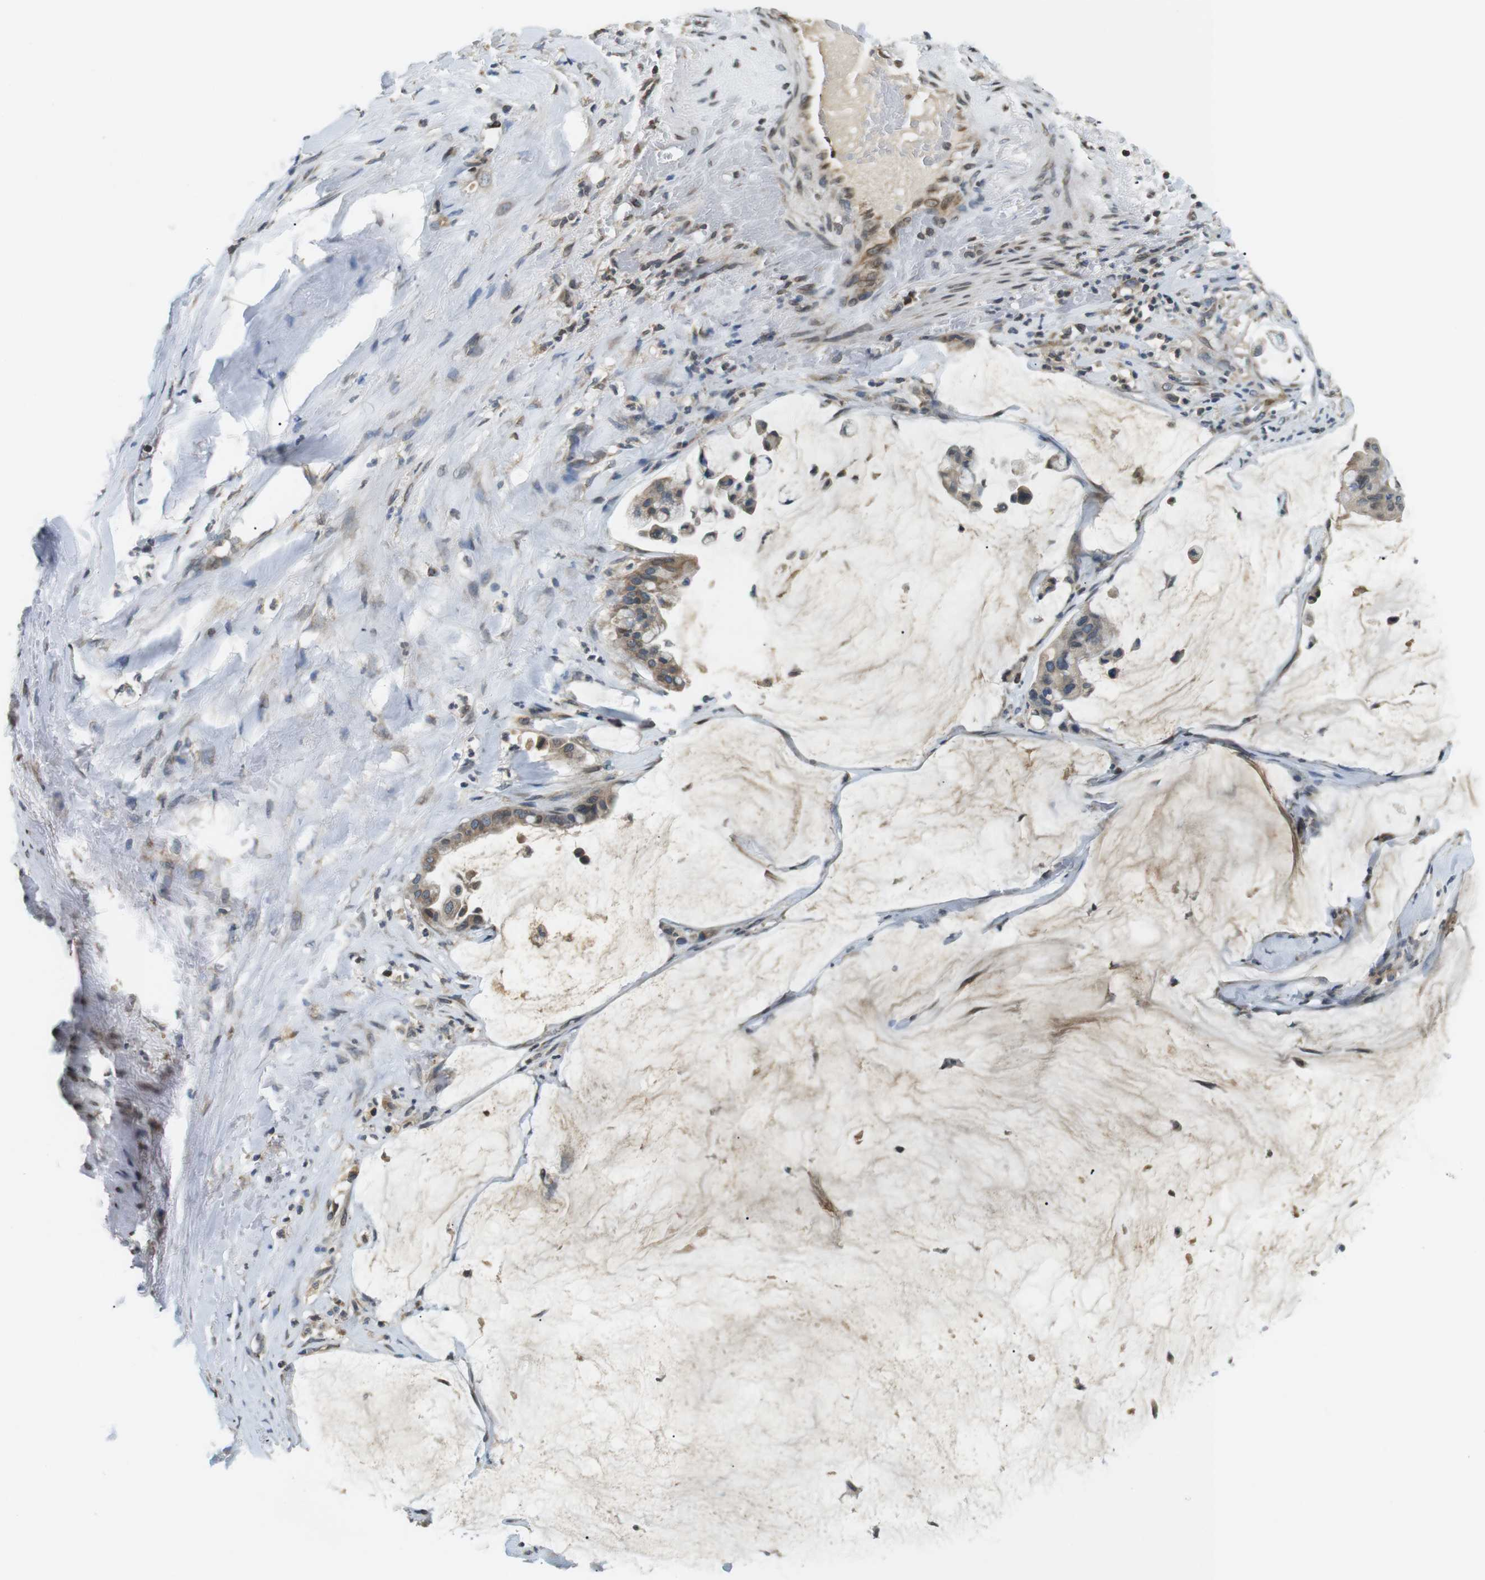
{"staining": {"intensity": "weak", "quantity": ">75%", "location": "cytoplasmic/membranous"}, "tissue": "pancreatic cancer", "cell_type": "Tumor cells", "image_type": "cancer", "snomed": [{"axis": "morphology", "description": "Adenocarcinoma, NOS"}, {"axis": "topography", "description": "Pancreas"}], "caption": "A brown stain shows weak cytoplasmic/membranous expression of a protein in pancreatic cancer (adenocarcinoma) tumor cells. Nuclei are stained in blue.", "gene": "TMX4", "patient": {"sex": "male", "age": 41}}